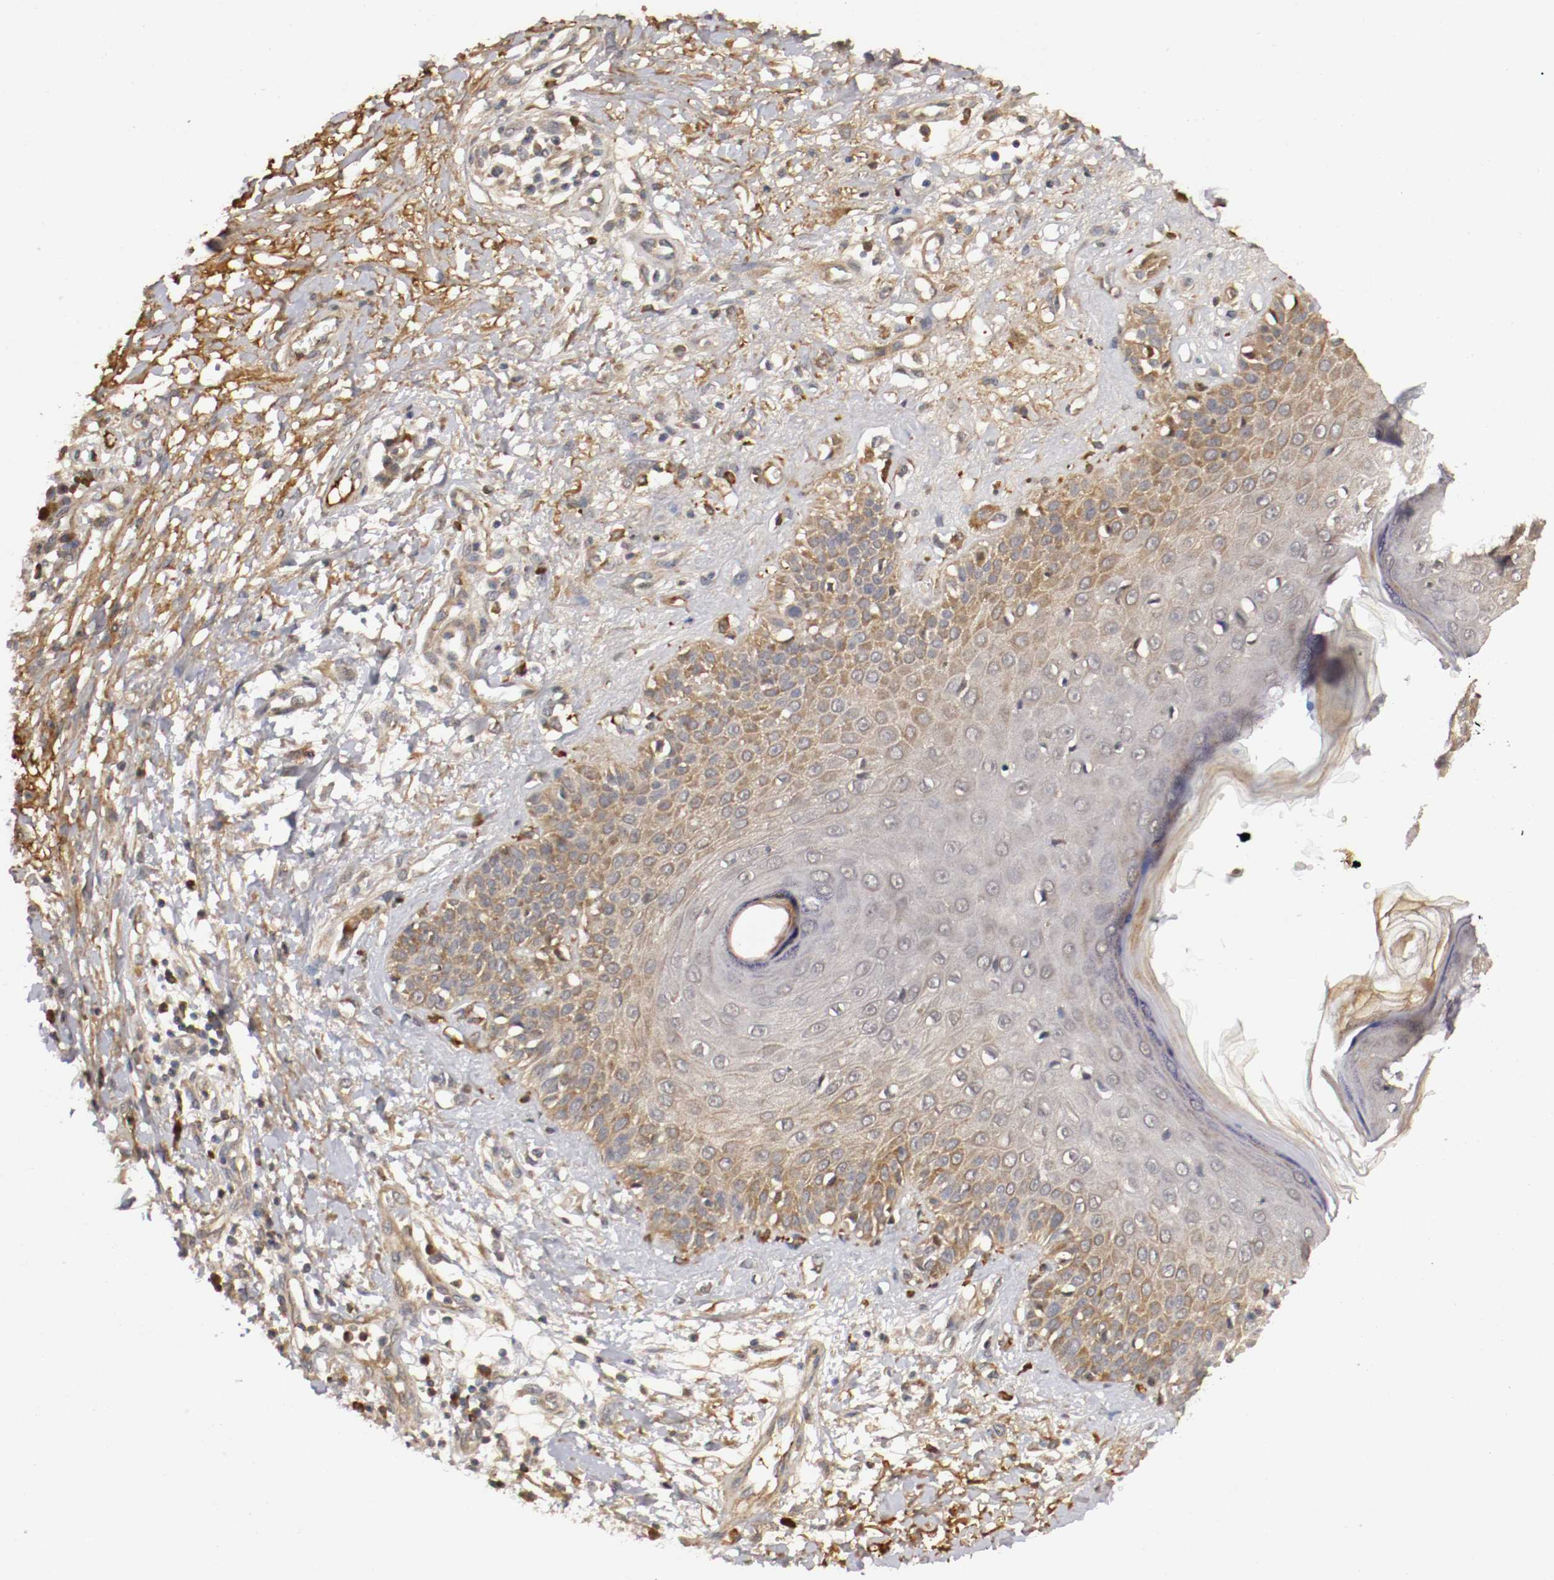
{"staining": {"intensity": "moderate", "quantity": "25%-75%", "location": "cytoplasmic/membranous"}, "tissue": "skin cancer", "cell_type": "Tumor cells", "image_type": "cancer", "snomed": [{"axis": "morphology", "description": "Squamous cell carcinoma, NOS"}, {"axis": "topography", "description": "Skin"}], "caption": "A brown stain labels moderate cytoplasmic/membranous staining of a protein in skin cancer (squamous cell carcinoma) tumor cells.", "gene": "TNFRSF1B", "patient": {"sex": "female", "age": 78}}